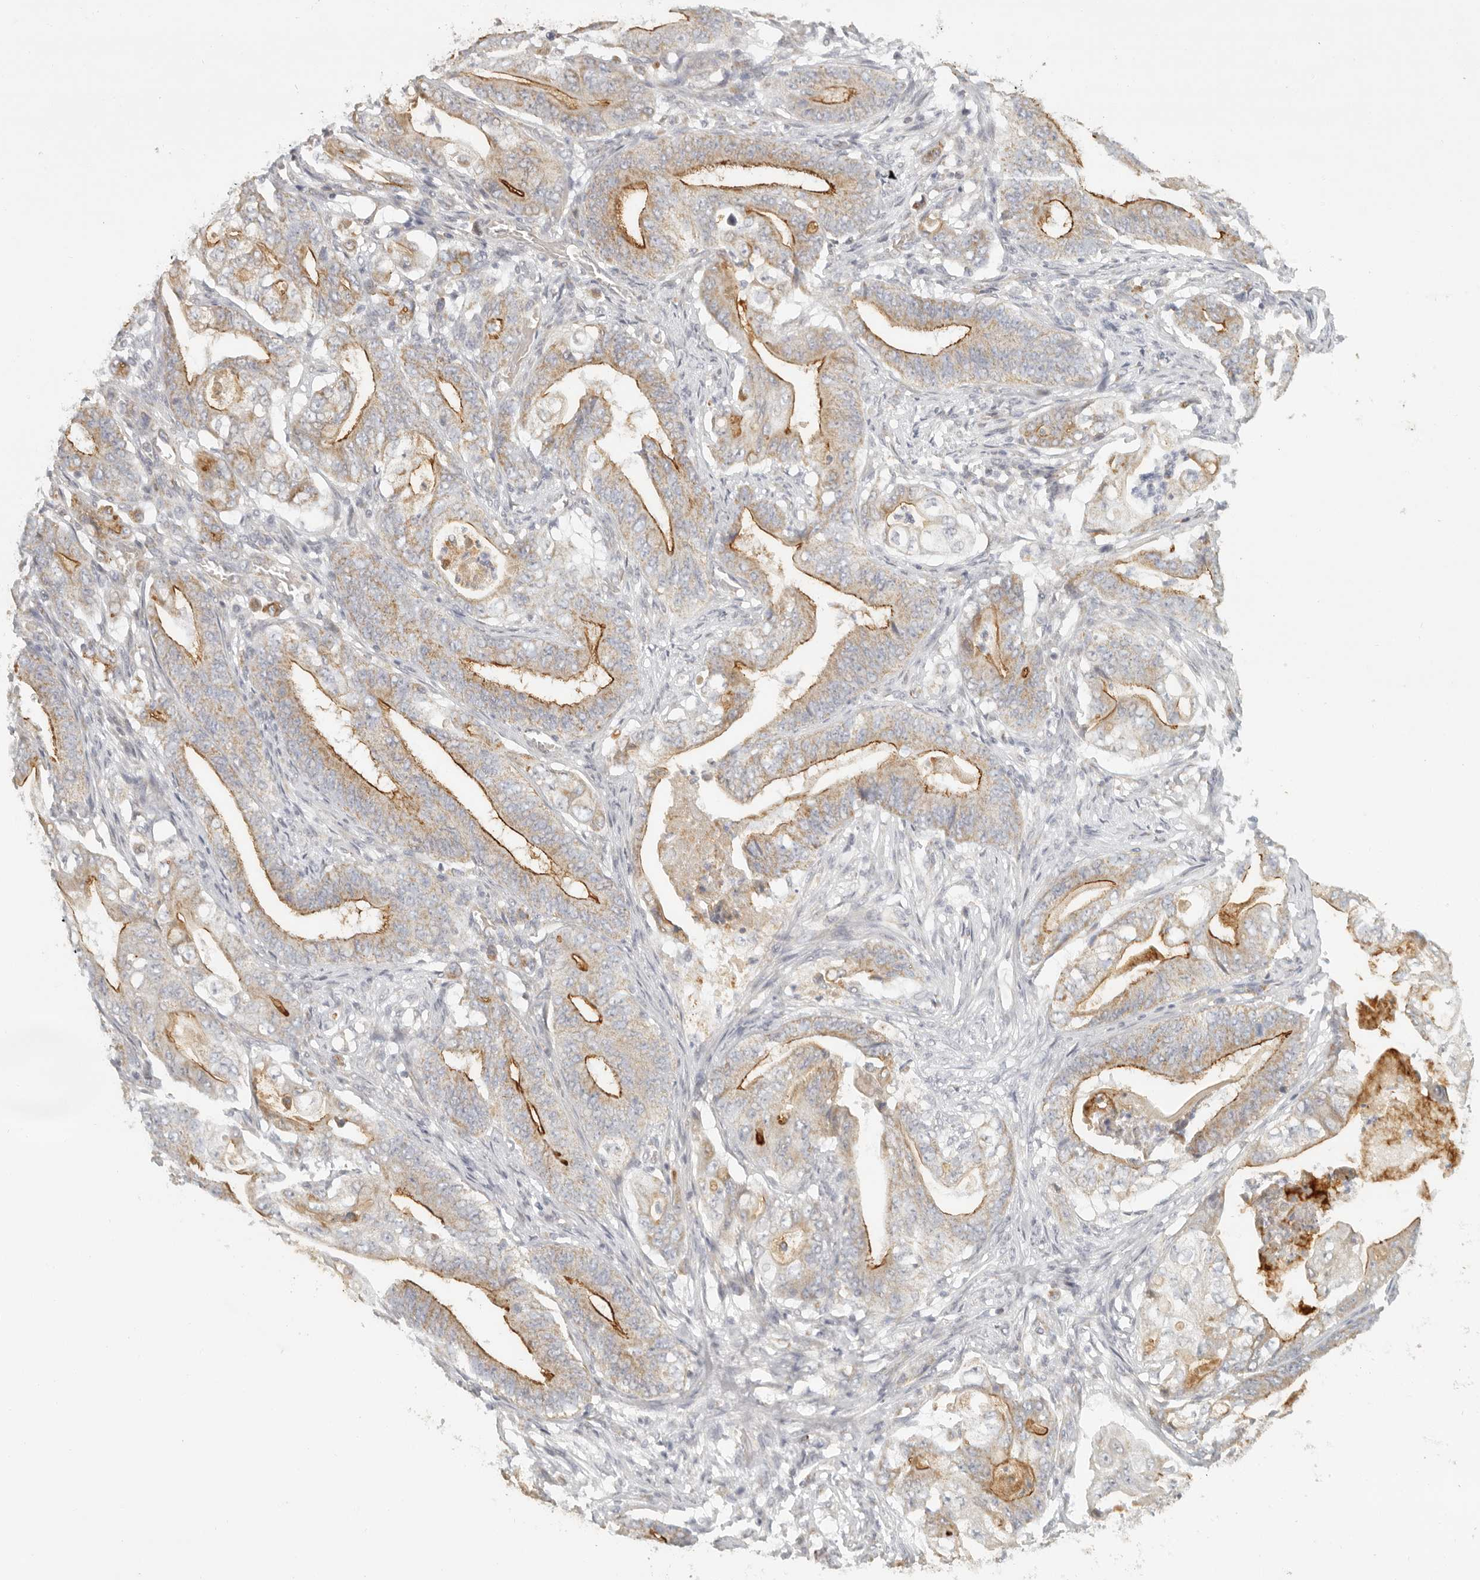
{"staining": {"intensity": "moderate", "quantity": "25%-75%", "location": "cytoplasmic/membranous"}, "tissue": "stomach cancer", "cell_type": "Tumor cells", "image_type": "cancer", "snomed": [{"axis": "morphology", "description": "Adenocarcinoma, NOS"}, {"axis": "topography", "description": "Stomach"}], "caption": "Moderate cytoplasmic/membranous staining is seen in about 25%-75% of tumor cells in stomach cancer (adenocarcinoma). Using DAB (brown) and hematoxylin (blue) stains, captured at high magnification using brightfield microscopy.", "gene": "KDF1", "patient": {"sex": "female", "age": 73}}